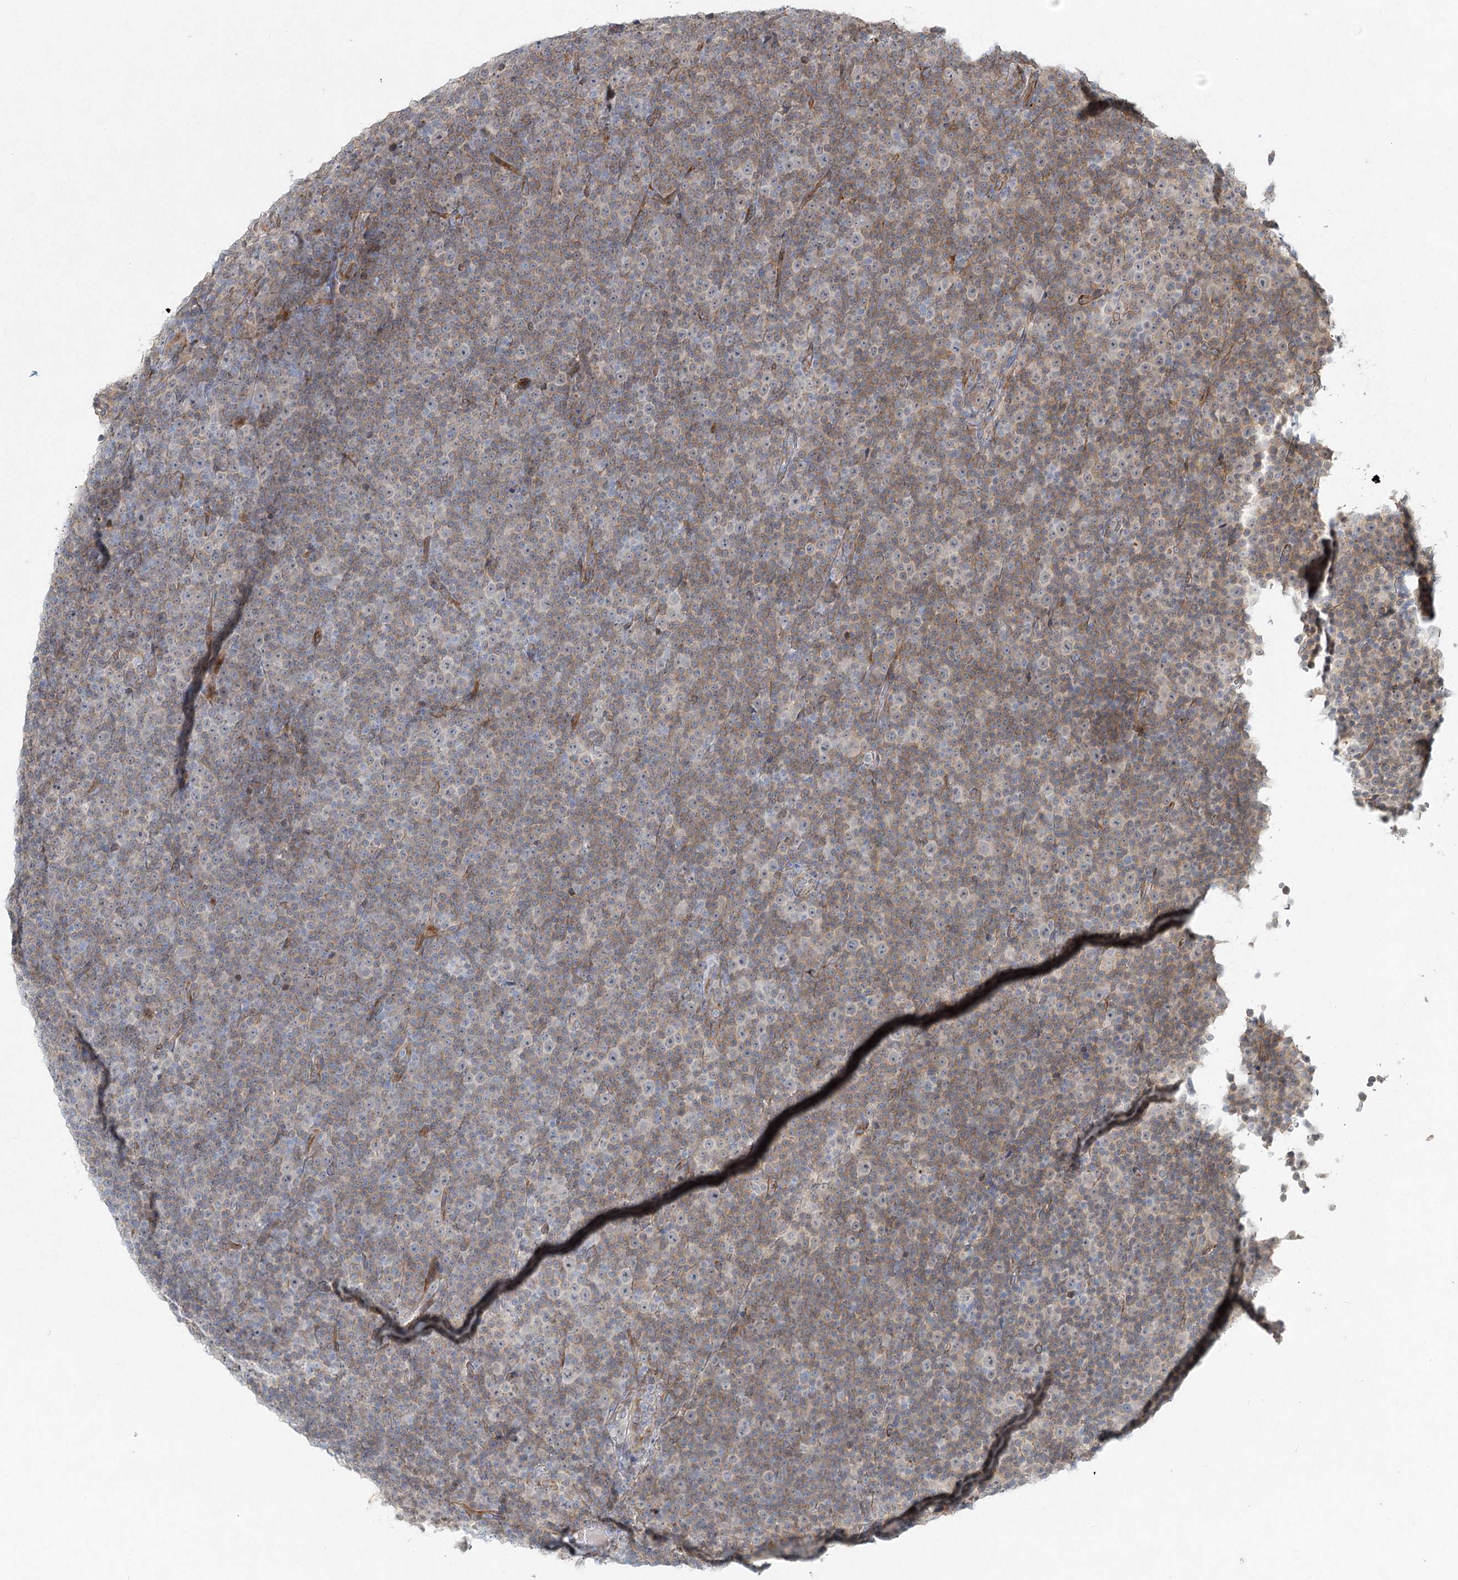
{"staining": {"intensity": "weak", "quantity": "25%-75%", "location": "cytoplasmic/membranous"}, "tissue": "lymphoma", "cell_type": "Tumor cells", "image_type": "cancer", "snomed": [{"axis": "morphology", "description": "Malignant lymphoma, non-Hodgkin's type, Low grade"}, {"axis": "topography", "description": "Lymph node"}], "caption": "Tumor cells show weak cytoplasmic/membranous expression in about 25%-75% of cells in lymphoma.", "gene": "LRP2BP", "patient": {"sex": "female", "age": 67}}